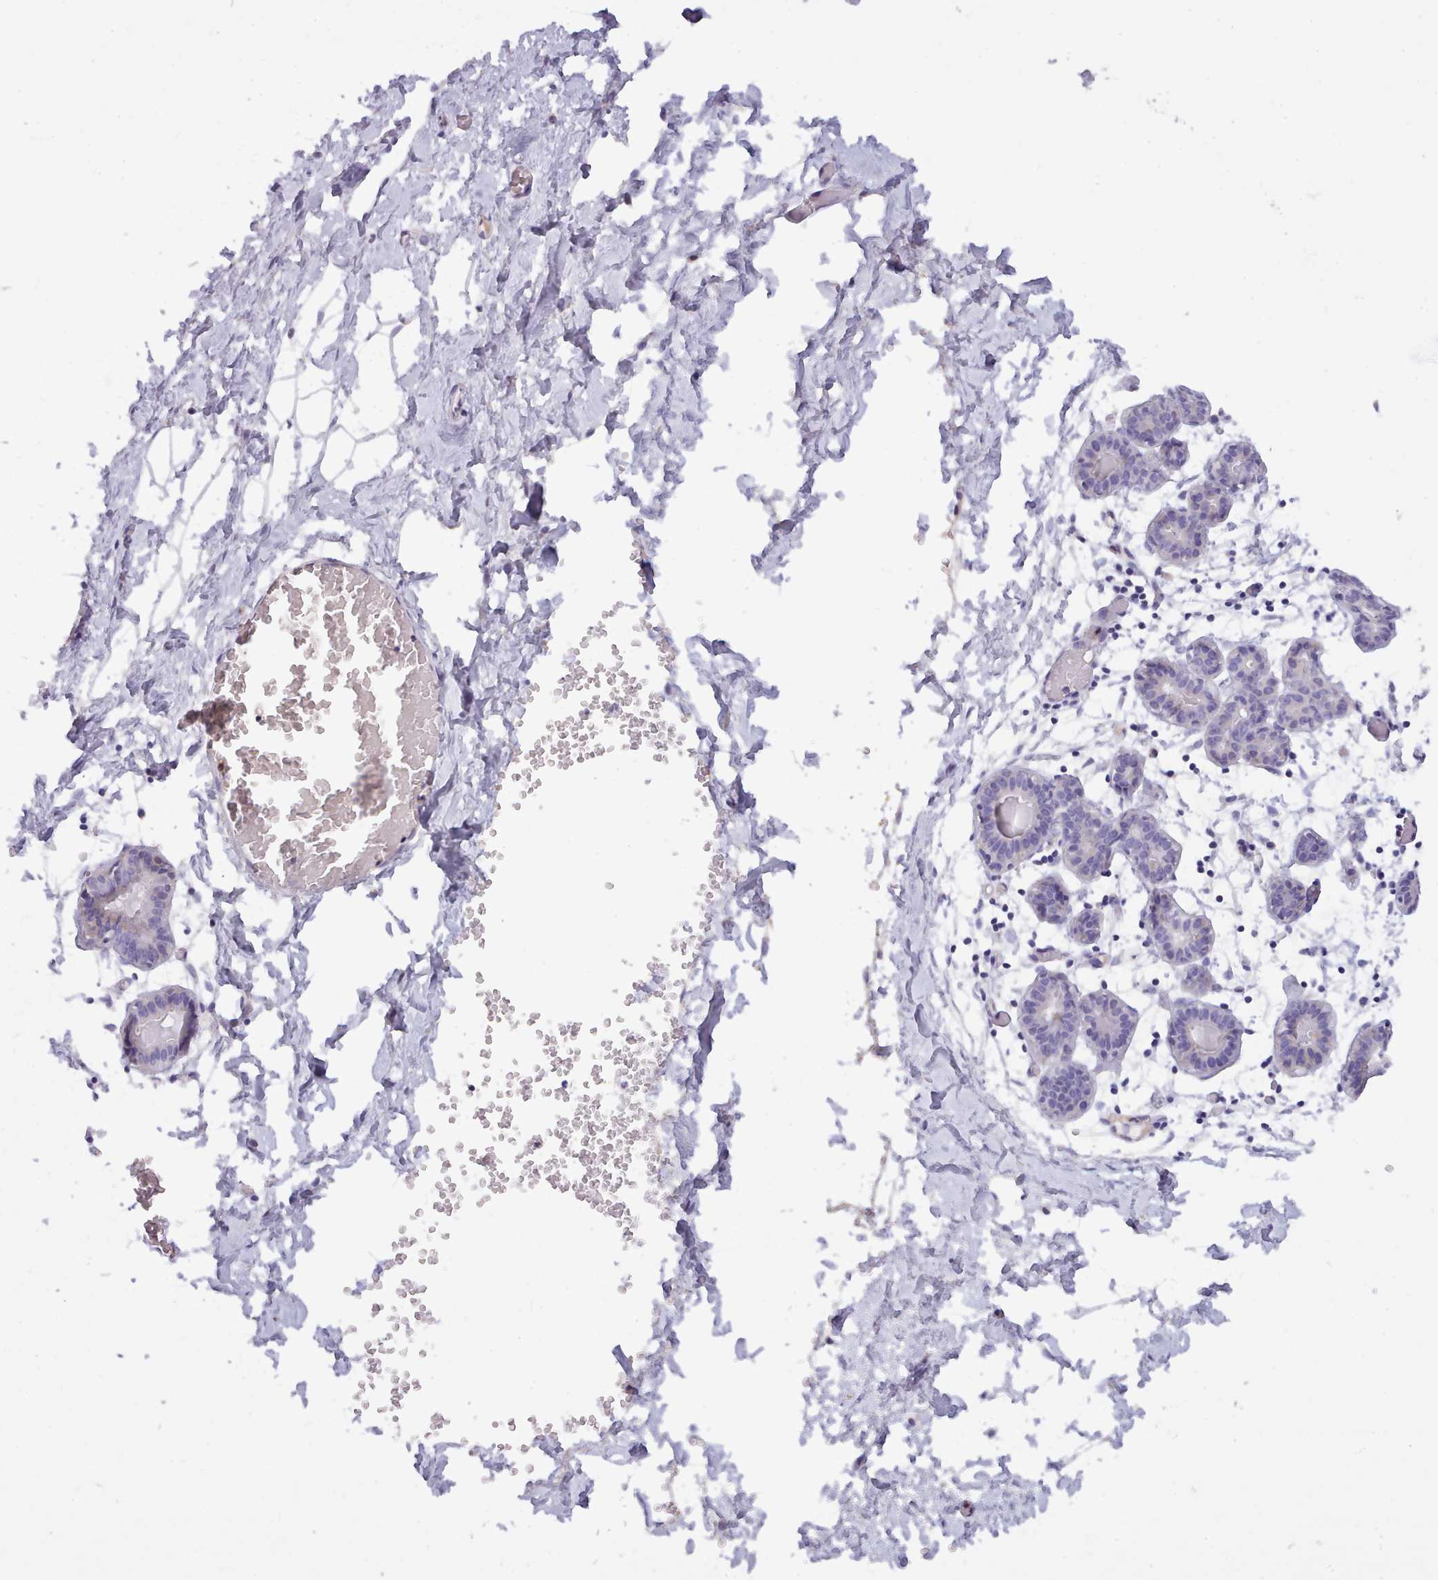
{"staining": {"intensity": "negative", "quantity": "none", "location": "none"}, "tissue": "breast", "cell_type": "Adipocytes", "image_type": "normal", "snomed": [{"axis": "morphology", "description": "Normal tissue, NOS"}, {"axis": "topography", "description": "Breast"}], "caption": "Immunohistochemistry (IHC) micrograph of benign breast: human breast stained with DAB shows no significant protein positivity in adipocytes.", "gene": "CYP2A13", "patient": {"sex": "female", "age": 27}}